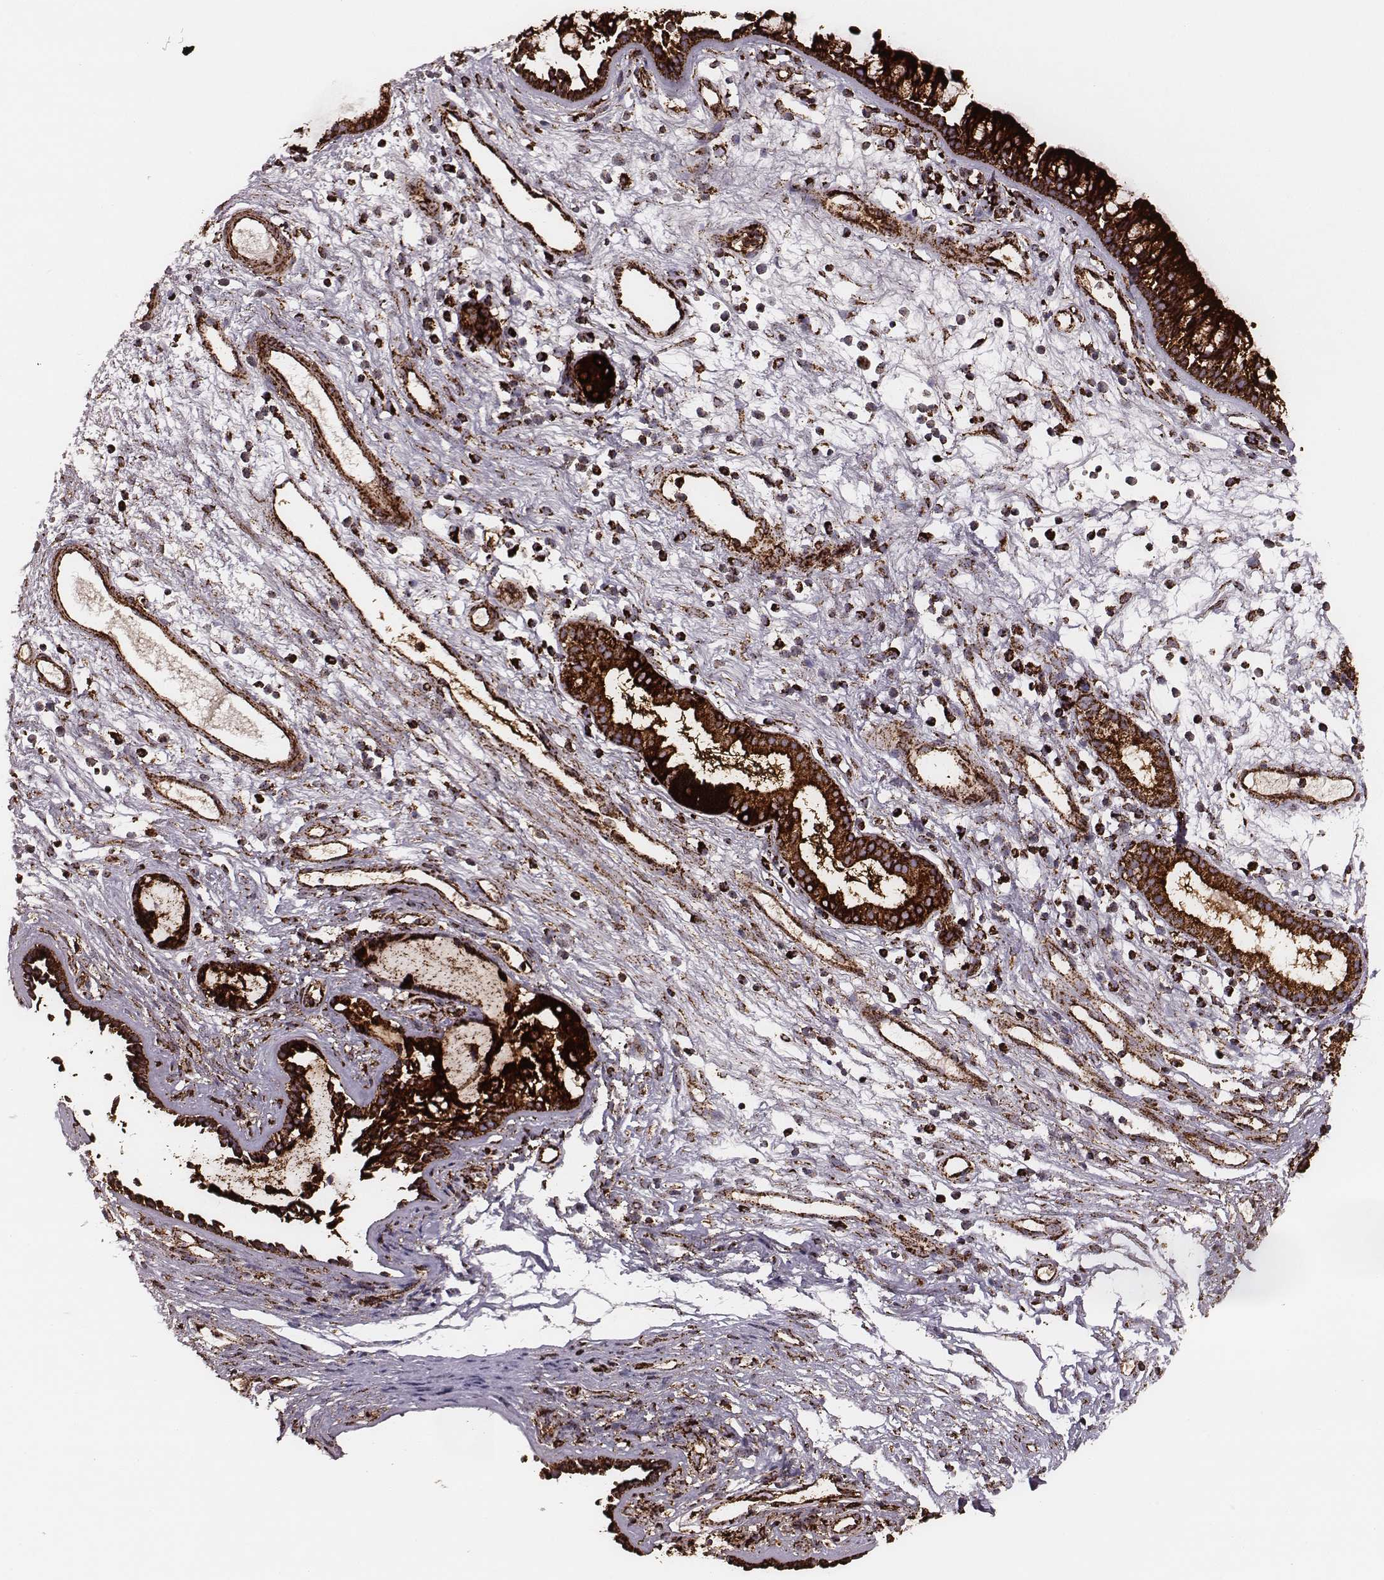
{"staining": {"intensity": "strong", "quantity": ">75%", "location": "cytoplasmic/membranous"}, "tissue": "nasopharynx", "cell_type": "Respiratory epithelial cells", "image_type": "normal", "snomed": [{"axis": "morphology", "description": "Normal tissue, NOS"}, {"axis": "topography", "description": "Nasopharynx"}], "caption": "Brown immunohistochemical staining in normal human nasopharynx reveals strong cytoplasmic/membranous expression in about >75% of respiratory epithelial cells.", "gene": "TUFM", "patient": {"sex": "male", "age": 77}}